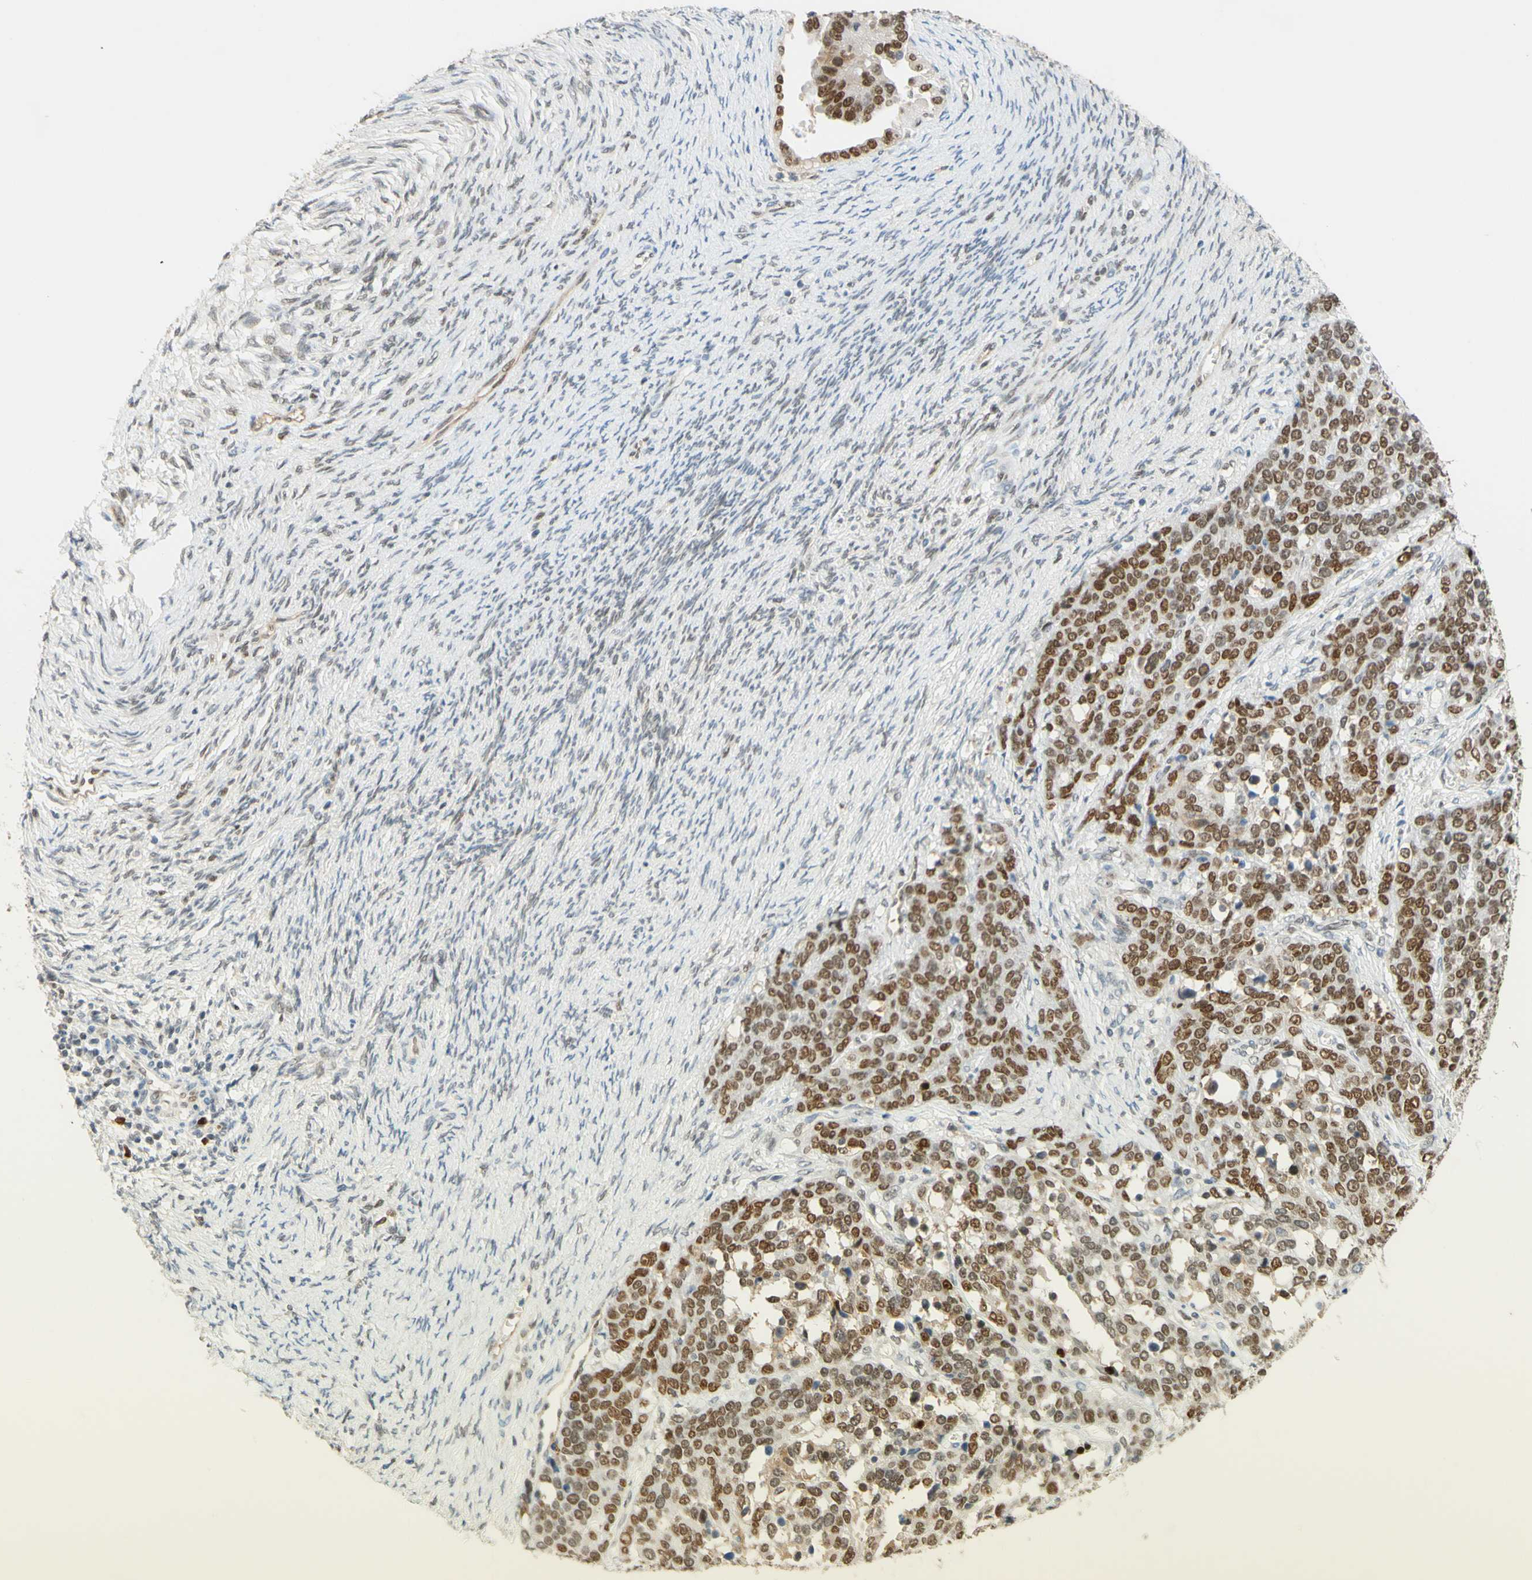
{"staining": {"intensity": "strong", "quantity": ">75%", "location": "nuclear"}, "tissue": "ovarian cancer", "cell_type": "Tumor cells", "image_type": "cancer", "snomed": [{"axis": "morphology", "description": "Cystadenocarcinoma, serous, NOS"}, {"axis": "topography", "description": "Ovary"}], "caption": "Protein expression analysis of ovarian cancer (serous cystadenocarcinoma) exhibits strong nuclear positivity in about >75% of tumor cells.", "gene": "POLB", "patient": {"sex": "female", "age": 44}}